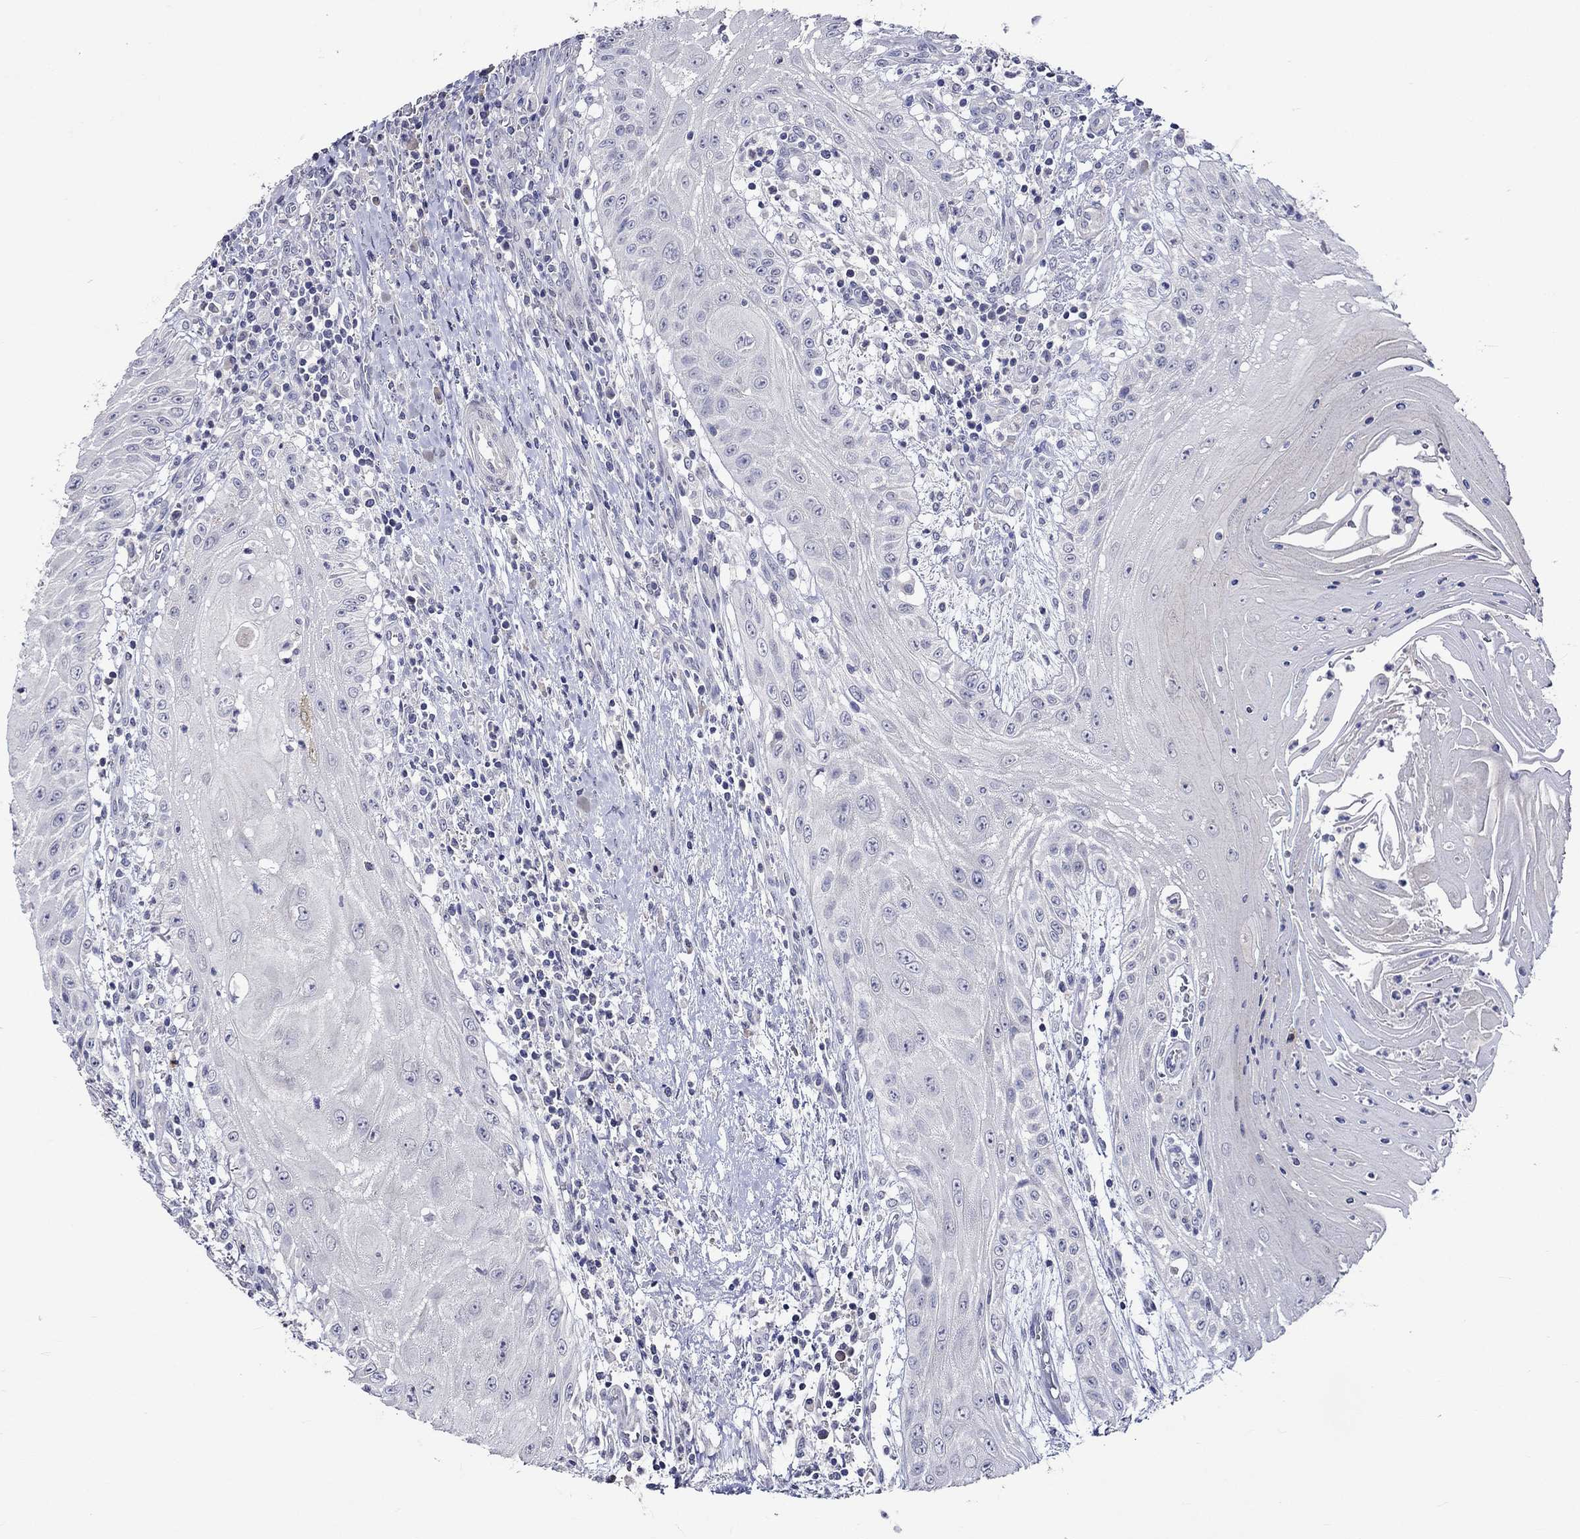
{"staining": {"intensity": "negative", "quantity": "none", "location": "none"}, "tissue": "head and neck cancer", "cell_type": "Tumor cells", "image_type": "cancer", "snomed": [{"axis": "morphology", "description": "Squamous cell carcinoma, NOS"}, {"axis": "topography", "description": "Oral tissue"}, {"axis": "topography", "description": "Head-Neck"}], "caption": "Immunohistochemistry of human head and neck cancer demonstrates no staining in tumor cells.", "gene": "CRYAB", "patient": {"sex": "male", "age": 58}}